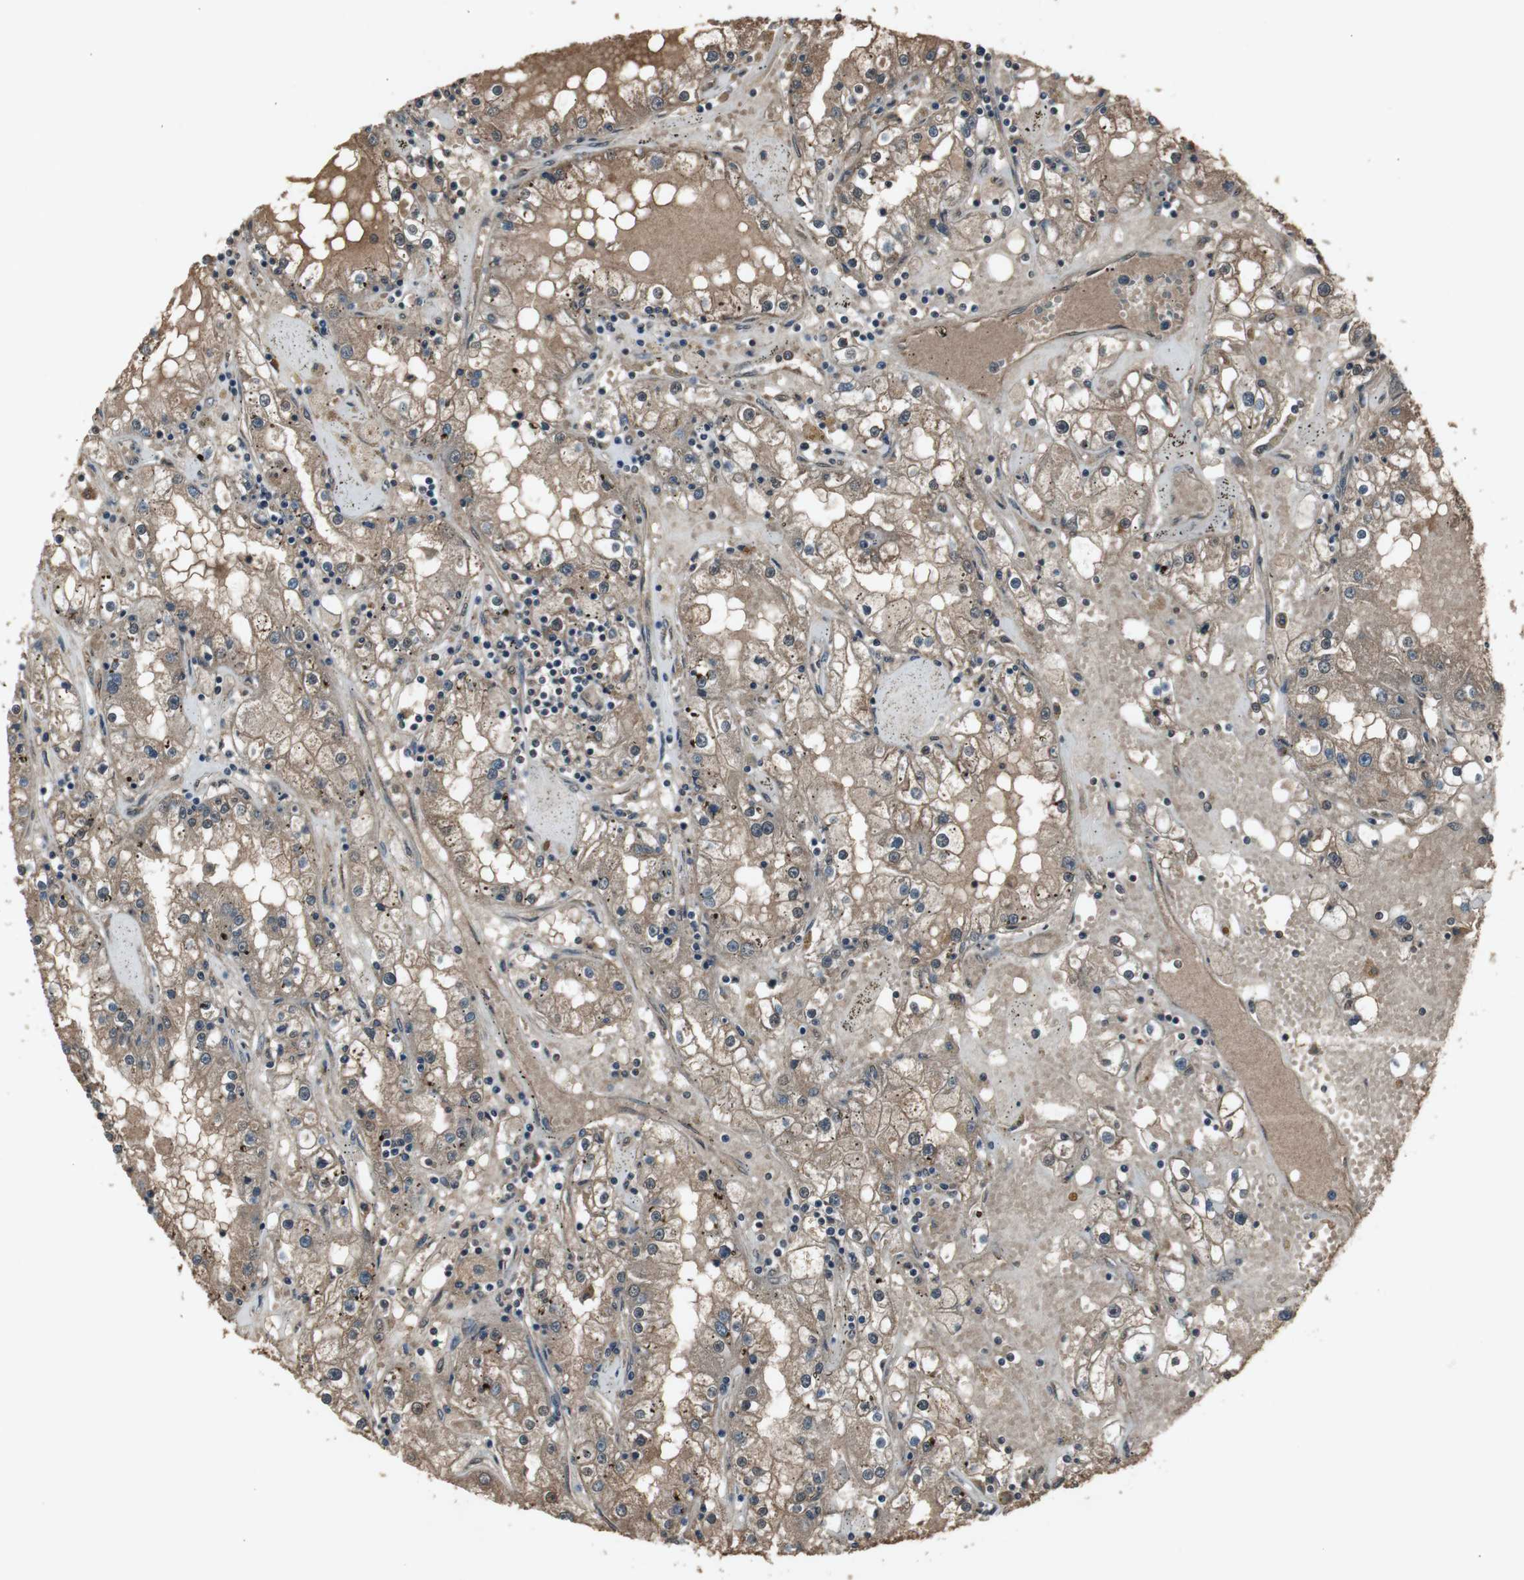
{"staining": {"intensity": "moderate", "quantity": ">75%", "location": "cytoplasmic/membranous"}, "tissue": "renal cancer", "cell_type": "Tumor cells", "image_type": "cancer", "snomed": [{"axis": "morphology", "description": "Adenocarcinoma, NOS"}, {"axis": "topography", "description": "Kidney"}], "caption": "A photomicrograph of human renal cancer stained for a protein reveals moderate cytoplasmic/membranous brown staining in tumor cells. (DAB = brown stain, brightfield microscopy at high magnification).", "gene": "EMX1", "patient": {"sex": "male", "age": 56}}